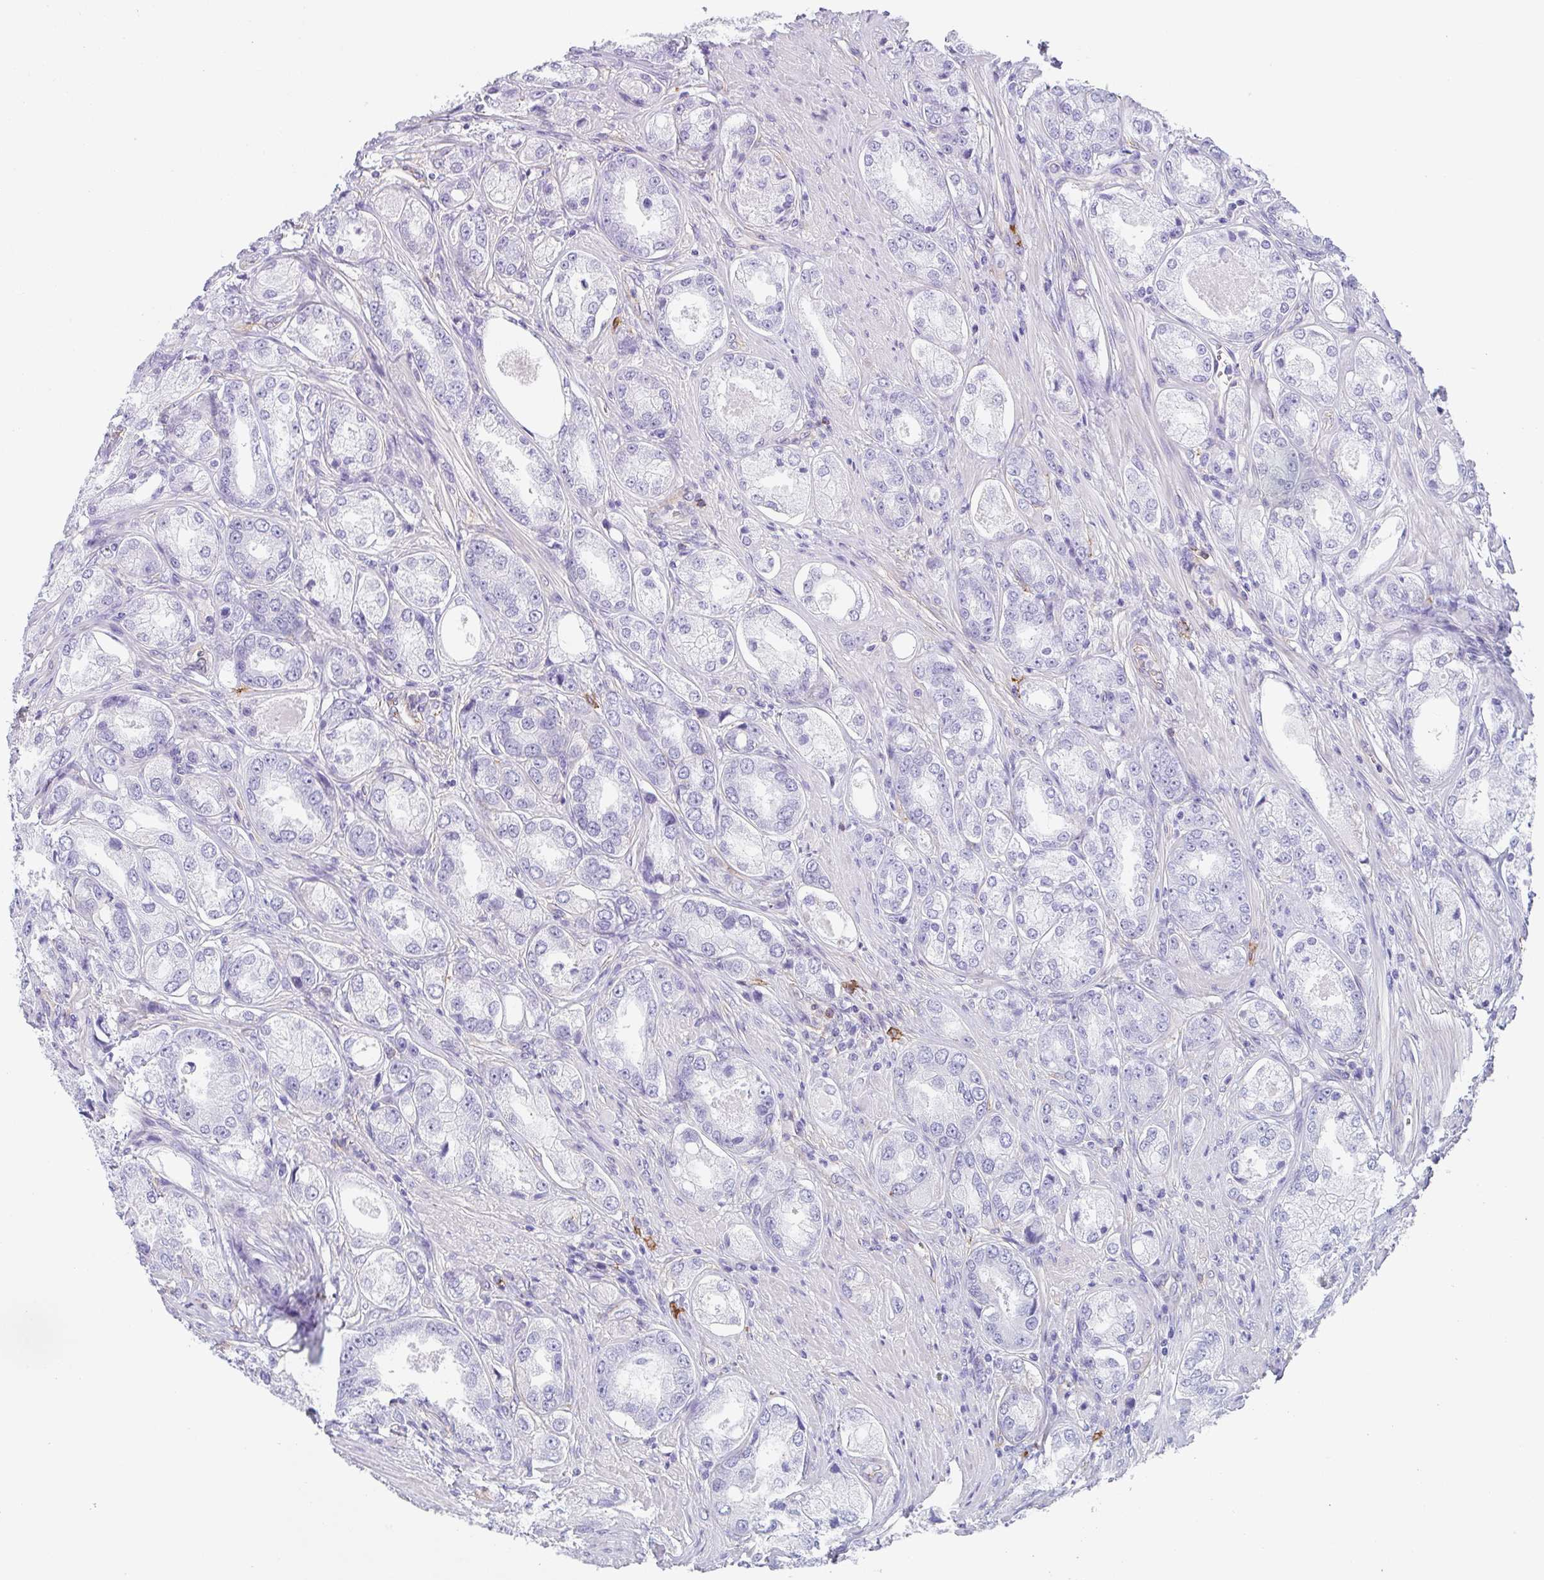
{"staining": {"intensity": "negative", "quantity": "none", "location": "none"}, "tissue": "prostate cancer", "cell_type": "Tumor cells", "image_type": "cancer", "snomed": [{"axis": "morphology", "description": "Adenocarcinoma, Low grade"}, {"axis": "topography", "description": "Prostate"}], "caption": "The IHC histopathology image has no significant expression in tumor cells of low-grade adenocarcinoma (prostate) tissue. (Stains: DAB immunohistochemistry with hematoxylin counter stain, Microscopy: brightfield microscopy at high magnification).", "gene": "DBN1", "patient": {"sex": "male", "age": 68}}